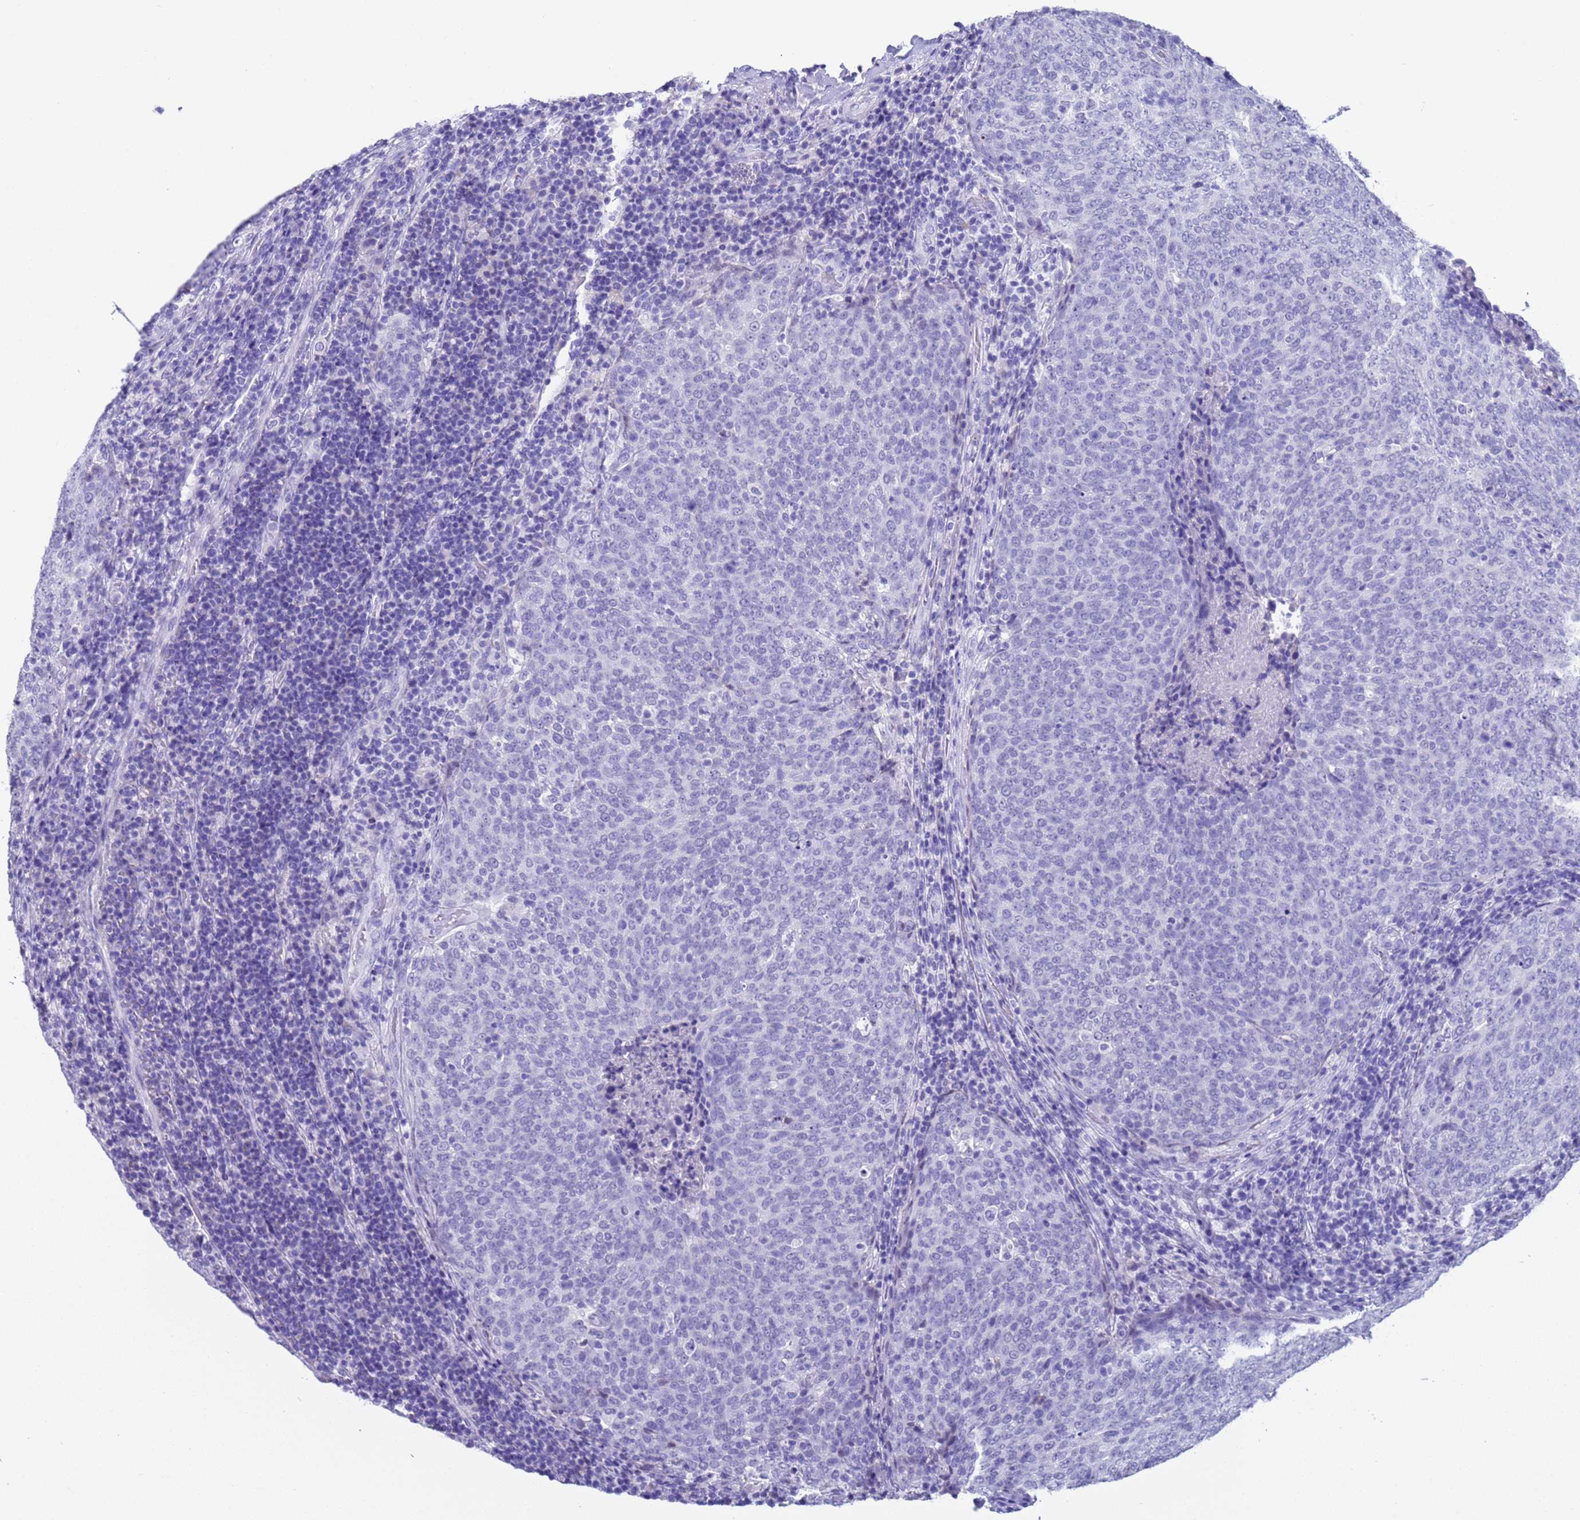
{"staining": {"intensity": "negative", "quantity": "none", "location": "none"}, "tissue": "head and neck cancer", "cell_type": "Tumor cells", "image_type": "cancer", "snomed": [{"axis": "morphology", "description": "Squamous cell carcinoma, NOS"}, {"axis": "morphology", "description": "Squamous cell carcinoma, metastatic, NOS"}, {"axis": "topography", "description": "Lymph node"}, {"axis": "topography", "description": "Head-Neck"}], "caption": "DAB immunohistochemical staining of human head and neck cancer (metastatic squamous cell carcinoma) reveals no significant expression in tumor cells.", "gene": "CKM", "patient": {"sex": "male", "age": 62}}